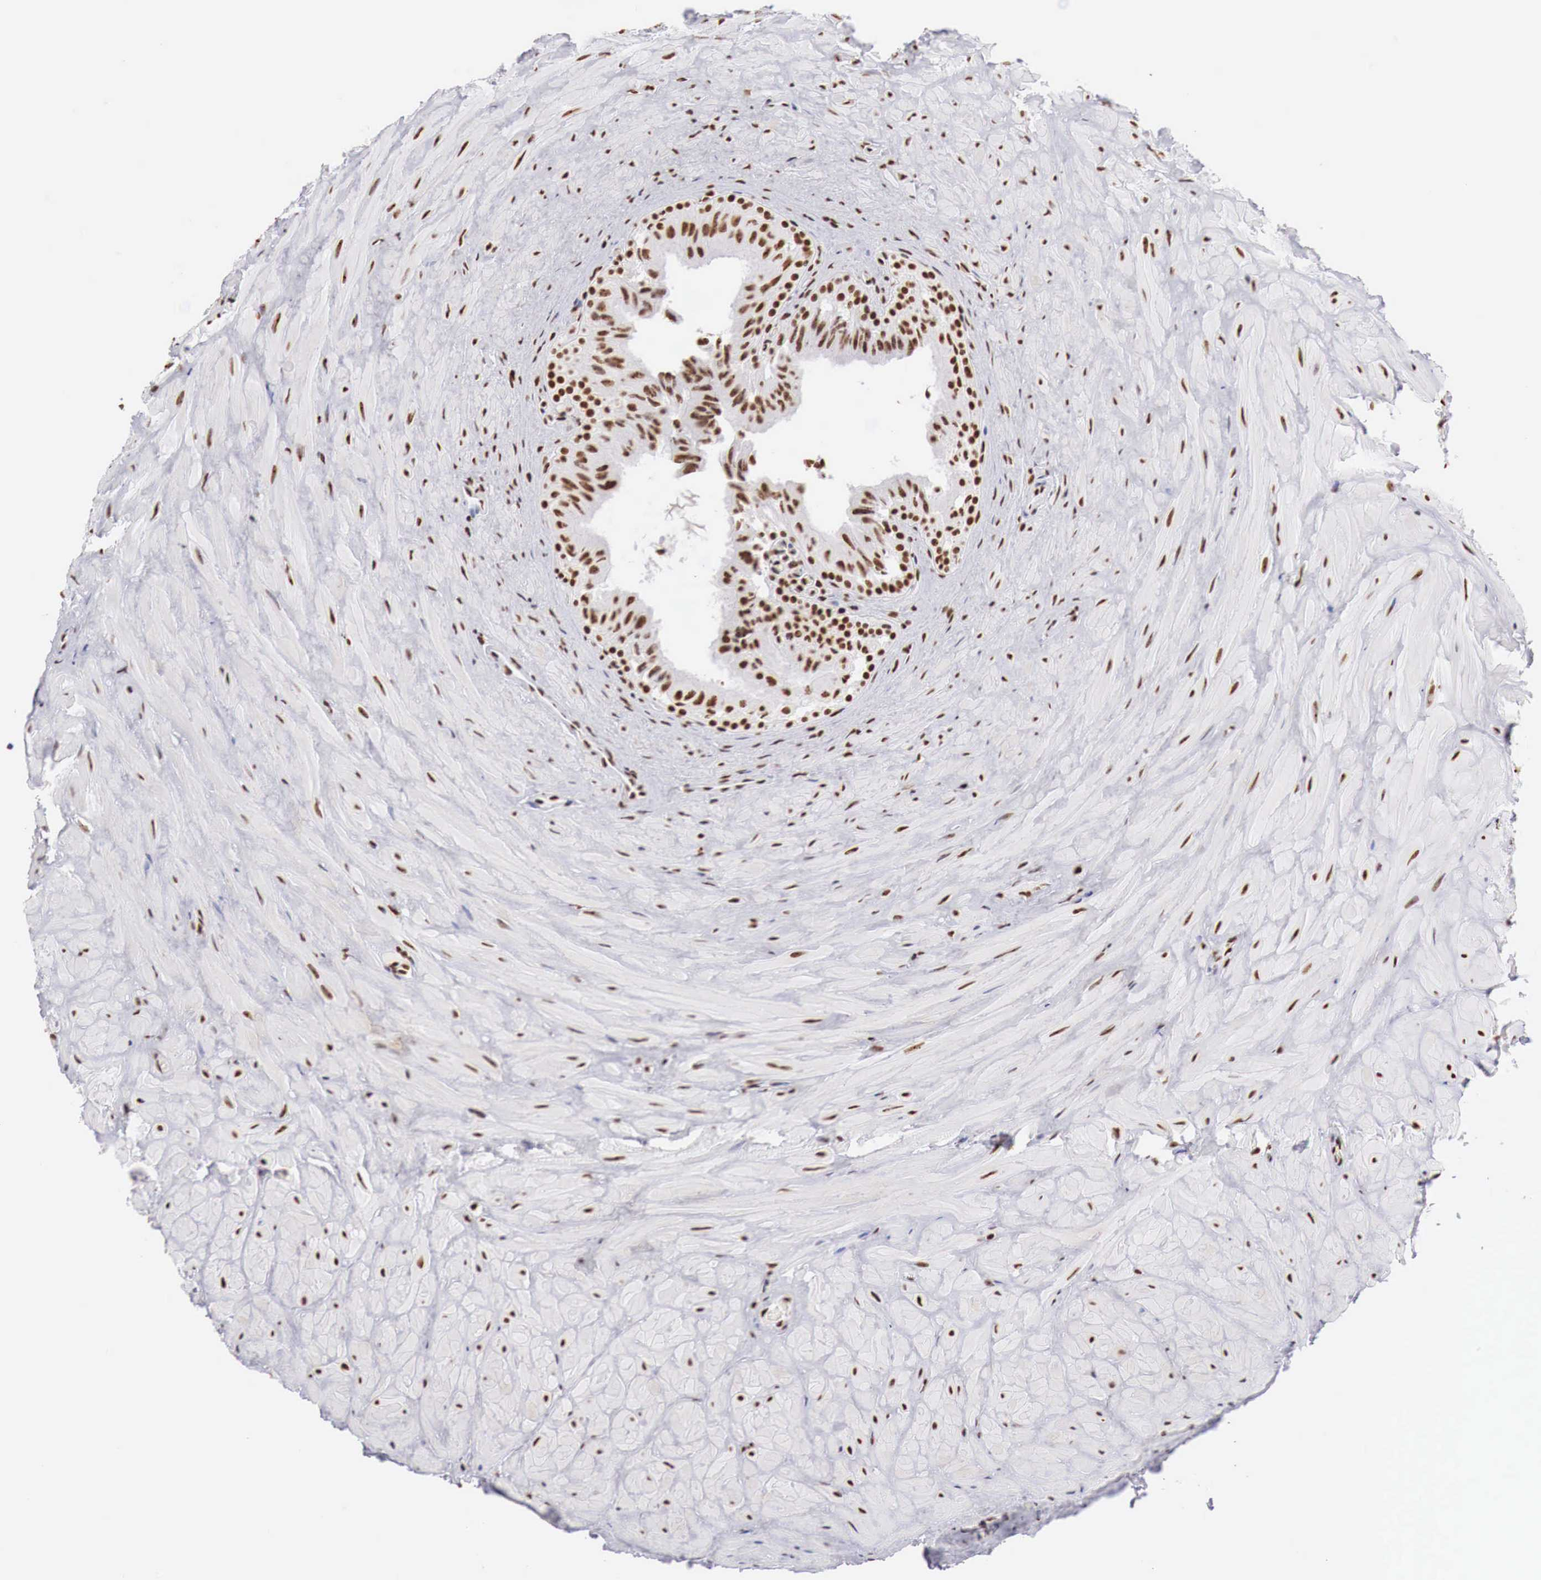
{"staining": {"intensity": "strong", "quantity": ">75%", "location": "nuclear"}, "tissue": "epididymis", "cell_type": "Glandular cells", "image_type": "normal", "snomed": [{"axis": "morphology", "description": "Normal tissue, NOS"}, {"axis": "topography", "description": "Epididymis"}], "caption": "Strong nuclear protein expression is present in approximately >75% of glandular cells in epididymis. (brown staining indicates protein expression, while blue staining denotes nuclei).", "gene": "DKC1", "patient": {"sex": "male", "age": 35}}